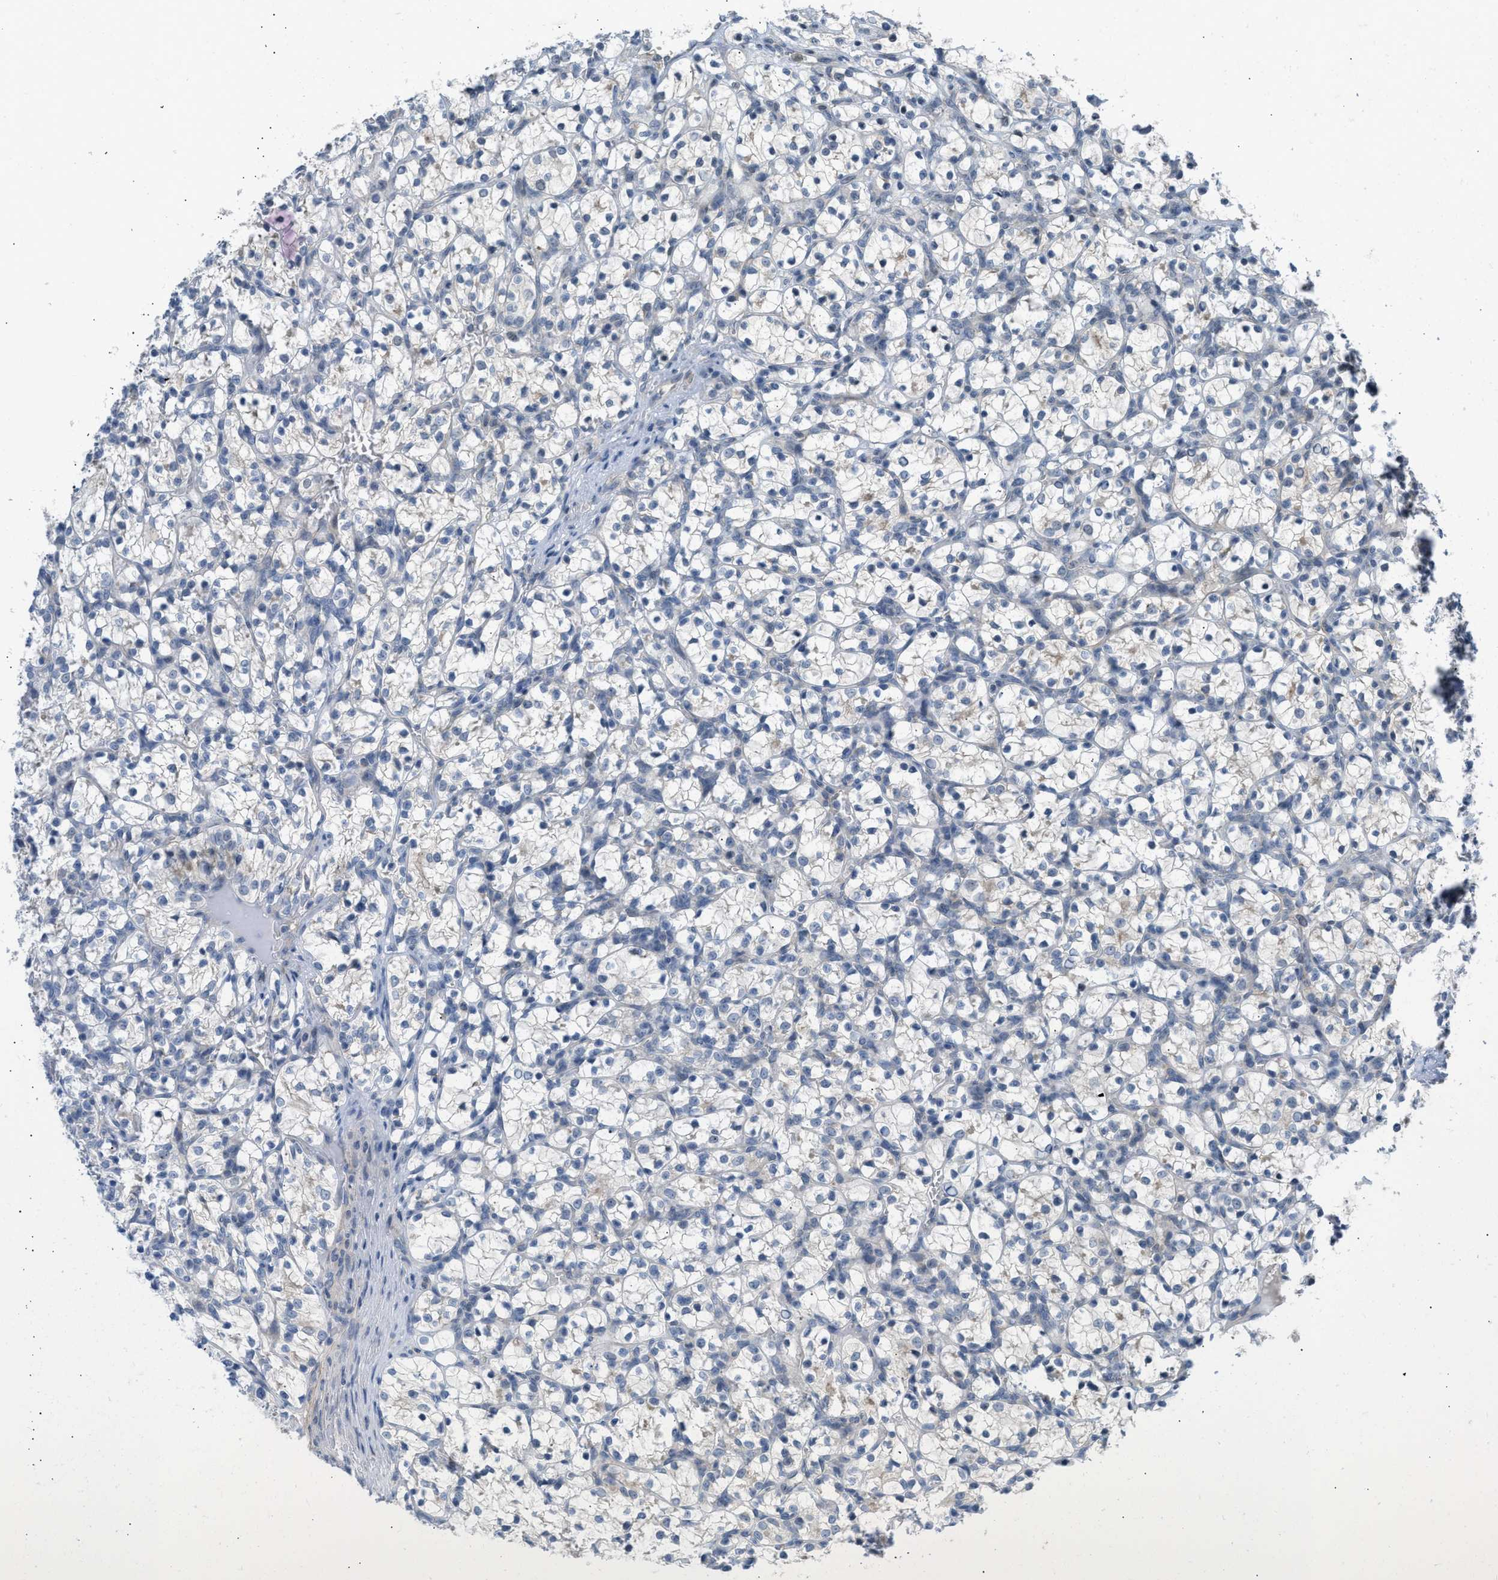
{"staining": {"intensity": "negative", "quantity": "none", "location": "none"}, "tissue": "renal cancer", "cell_type": "Tumor cells", "image_type": "cancer", "snomed": [{"axis": "morphology", "description": "Adenocarcinoma, NOS"}, {"axis": "topography", "description": "Kidney"}], "caption": "DAB immunohistochemical staining of human renal cancer demonstrates no significant expression in tumor cells.", "gene": "TTBK2", "patient": {"sex": "female", "age": 69}}